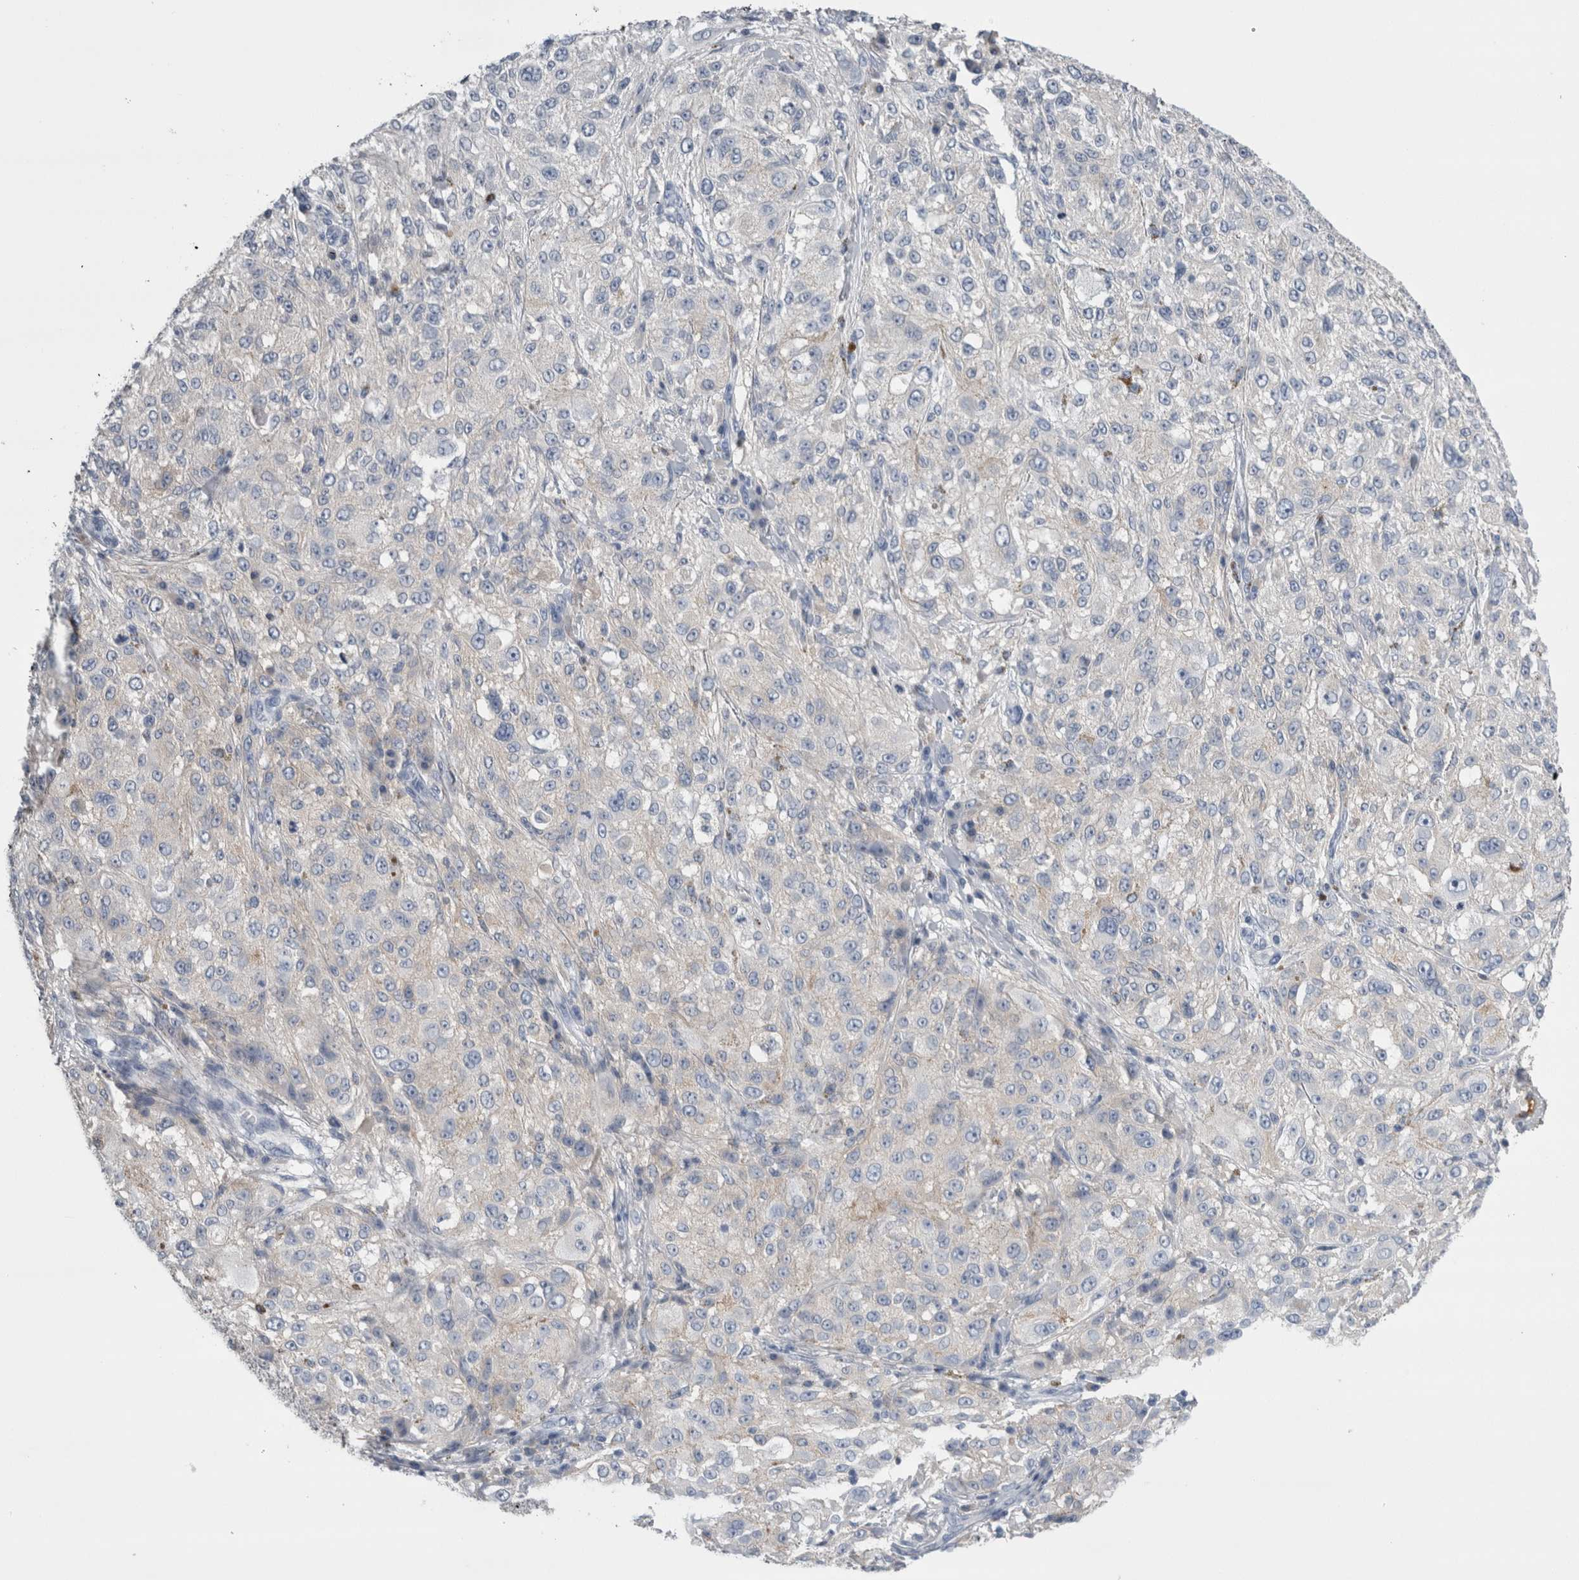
{"staining": {"intensity": "negative", "quantity": "none", "location": "none"}, "tissue": "melanoma", "cell_type": "Tumor cells", "image_type": "cancer", "snomed": [{"axis": "morphology", "description": "Necrosis, NOS"}, {"axis": "morphology", "description": "Malignant melanoma, NOS"}, {"axis": "topography", "description": "Skin"}], "caption": "Malignant melanoma stained for a protein using IHC reveals no expression tumor cells.", "gene": "REG1A", "patient": {"sex": "female", "age": 87}}